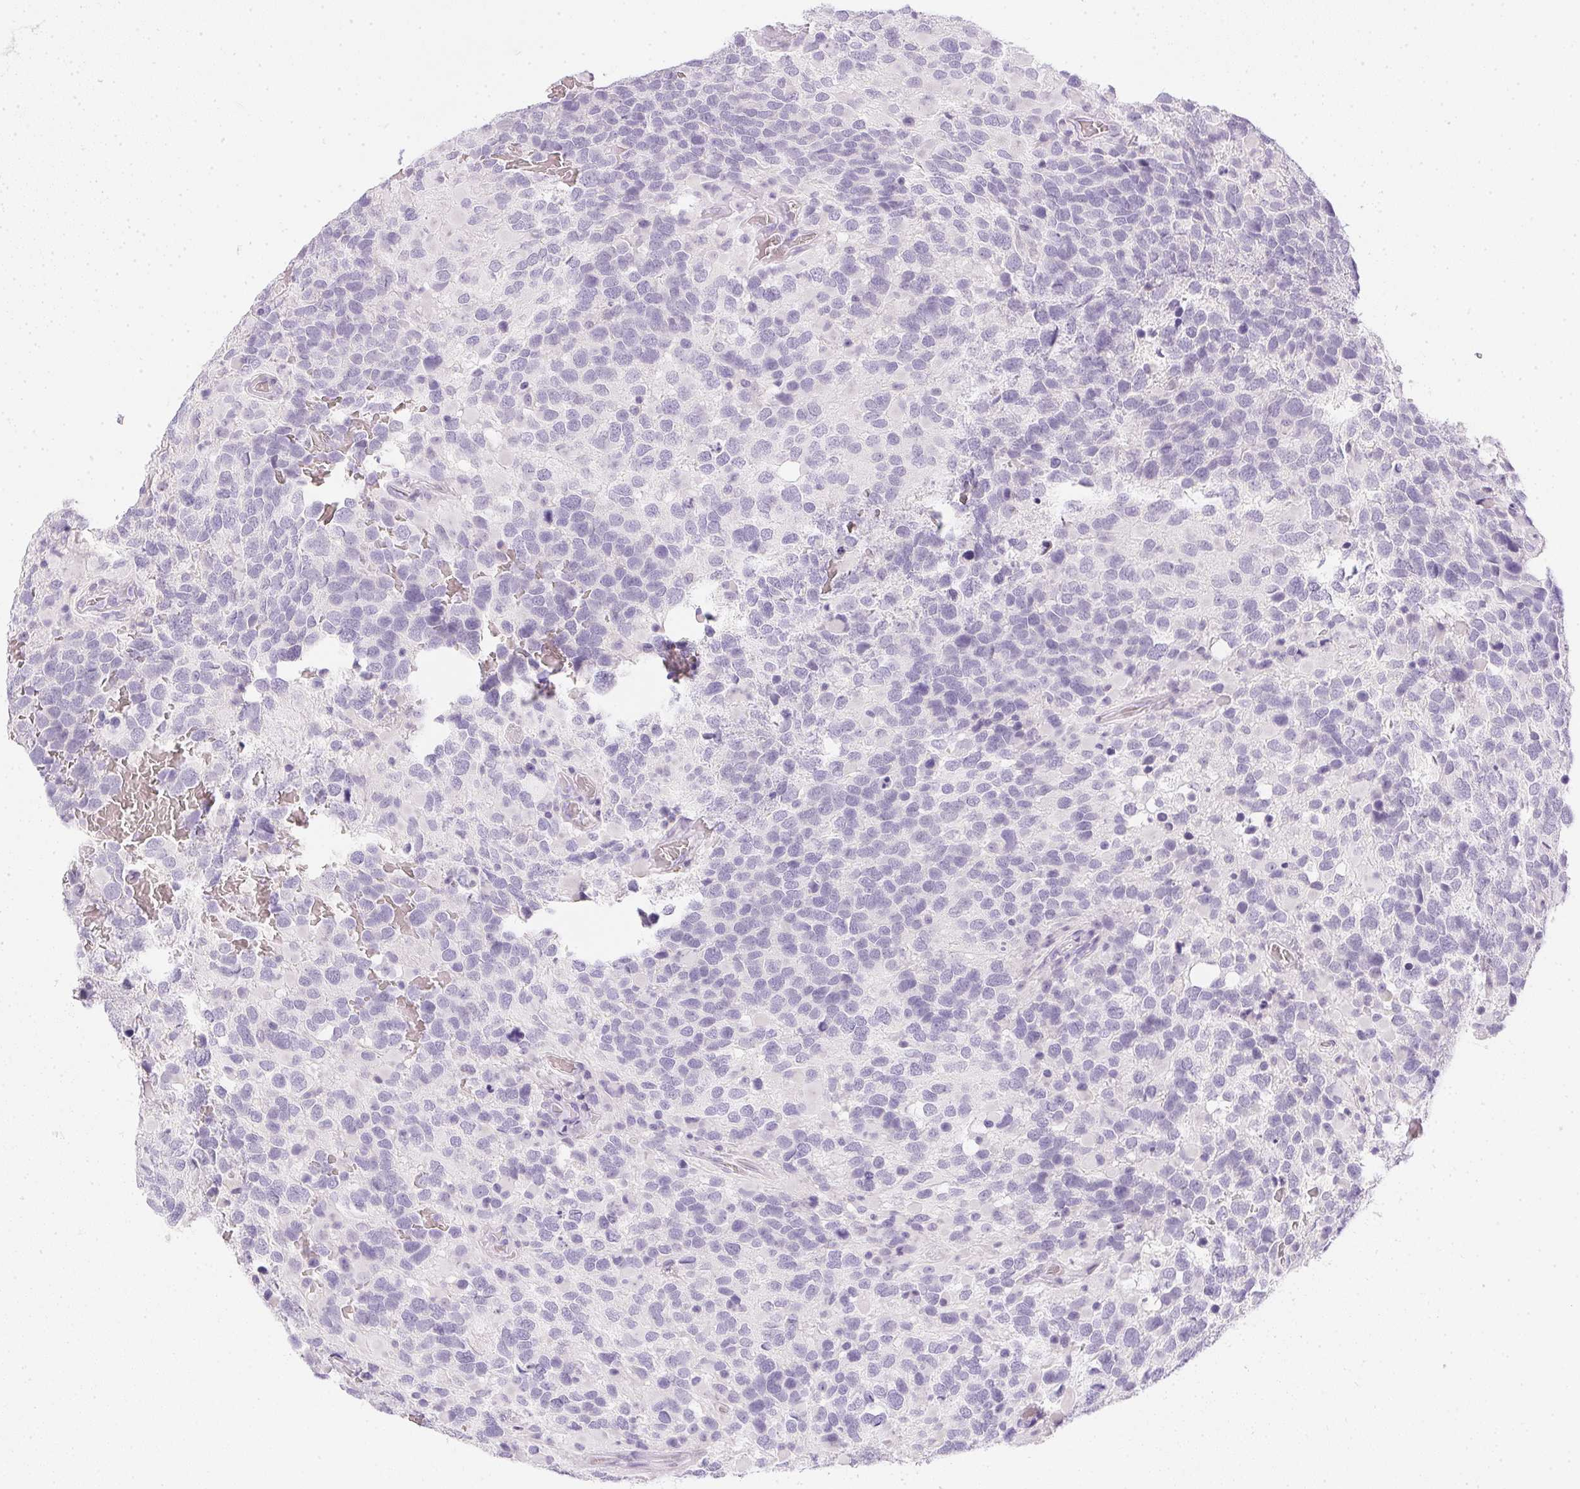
{"staining": {"intensity": "negative", "quantity": "none", "location": "none"}, "tissue": "glioma", "cell_type": "Tumor cells", "image_type": "cancer", "snomed": [{"axis": "morphology", "description": "Glioma, malignant, High grade"}, {"axis": "topography", "description": "Brain"}], "caption": "Histopathology image shows no protein expression in tumor cells of glioma tissue. The staining is performed using DAB brown chromogen with nuclei counter-stained in using hematoxylin.", "gene": "PPY", "patient": {"sex": "female", "age": 40}}